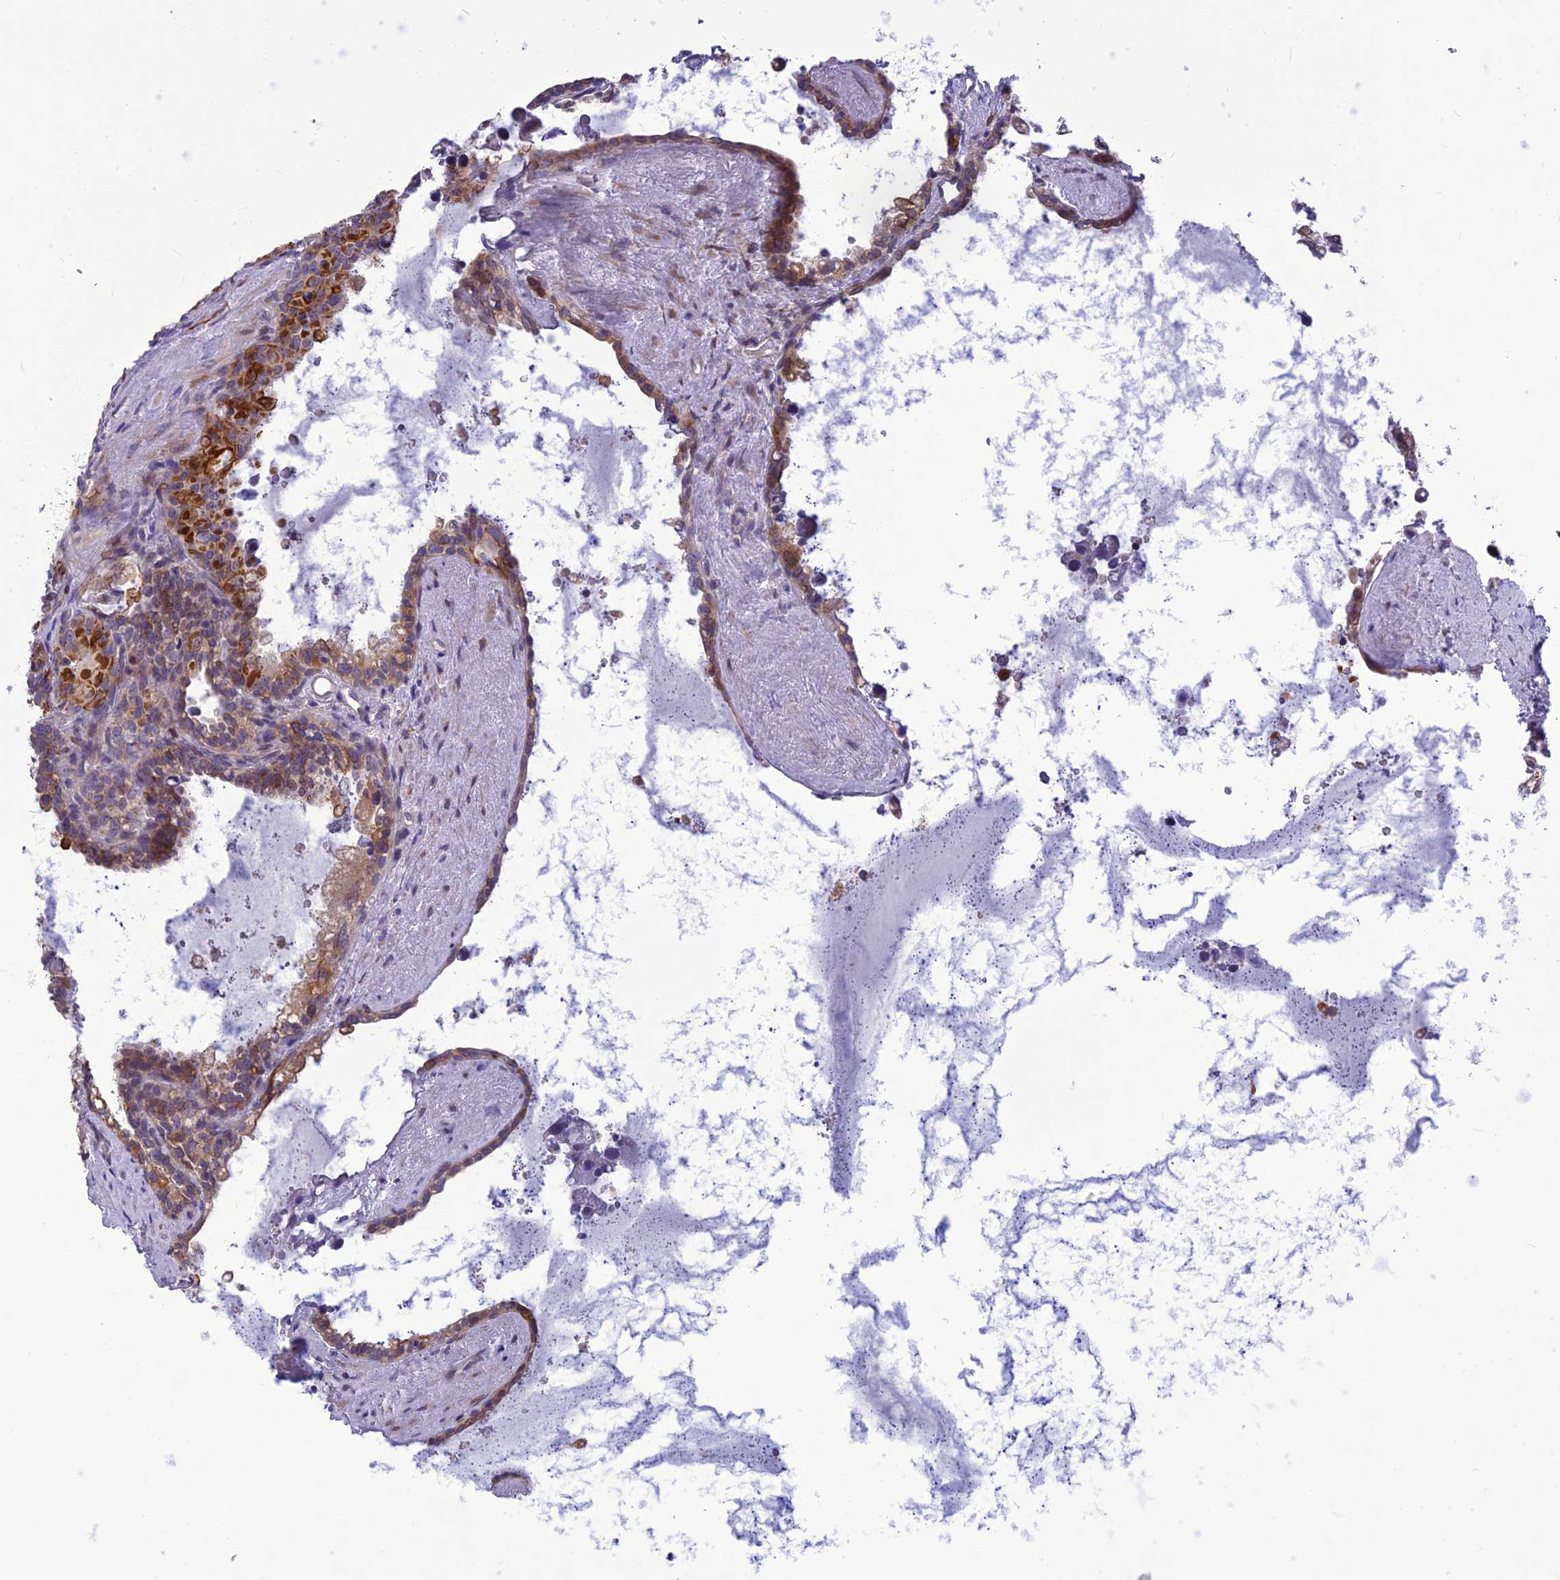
{"staining": {"intensity": "moderate", "quantity": ">75%", "location": "cytoplasmic/membranous"}, "tissue": "seminal vesicle", "cell_type": "Glandular cells", "image_type": "normal", "snomed": [{"axis": "morphology", "description": "Normal tissue, NOS"}, {"axis": "topography", "description": "Seminal veicle"}], "caption": "Protein staining of normal seminal vesicle displays moderate cytoplasmic/membranous expression in approximately >75% of glandular cells.", "gene": "PSMF1", "patient": {"sex": "male", "age": 68}}